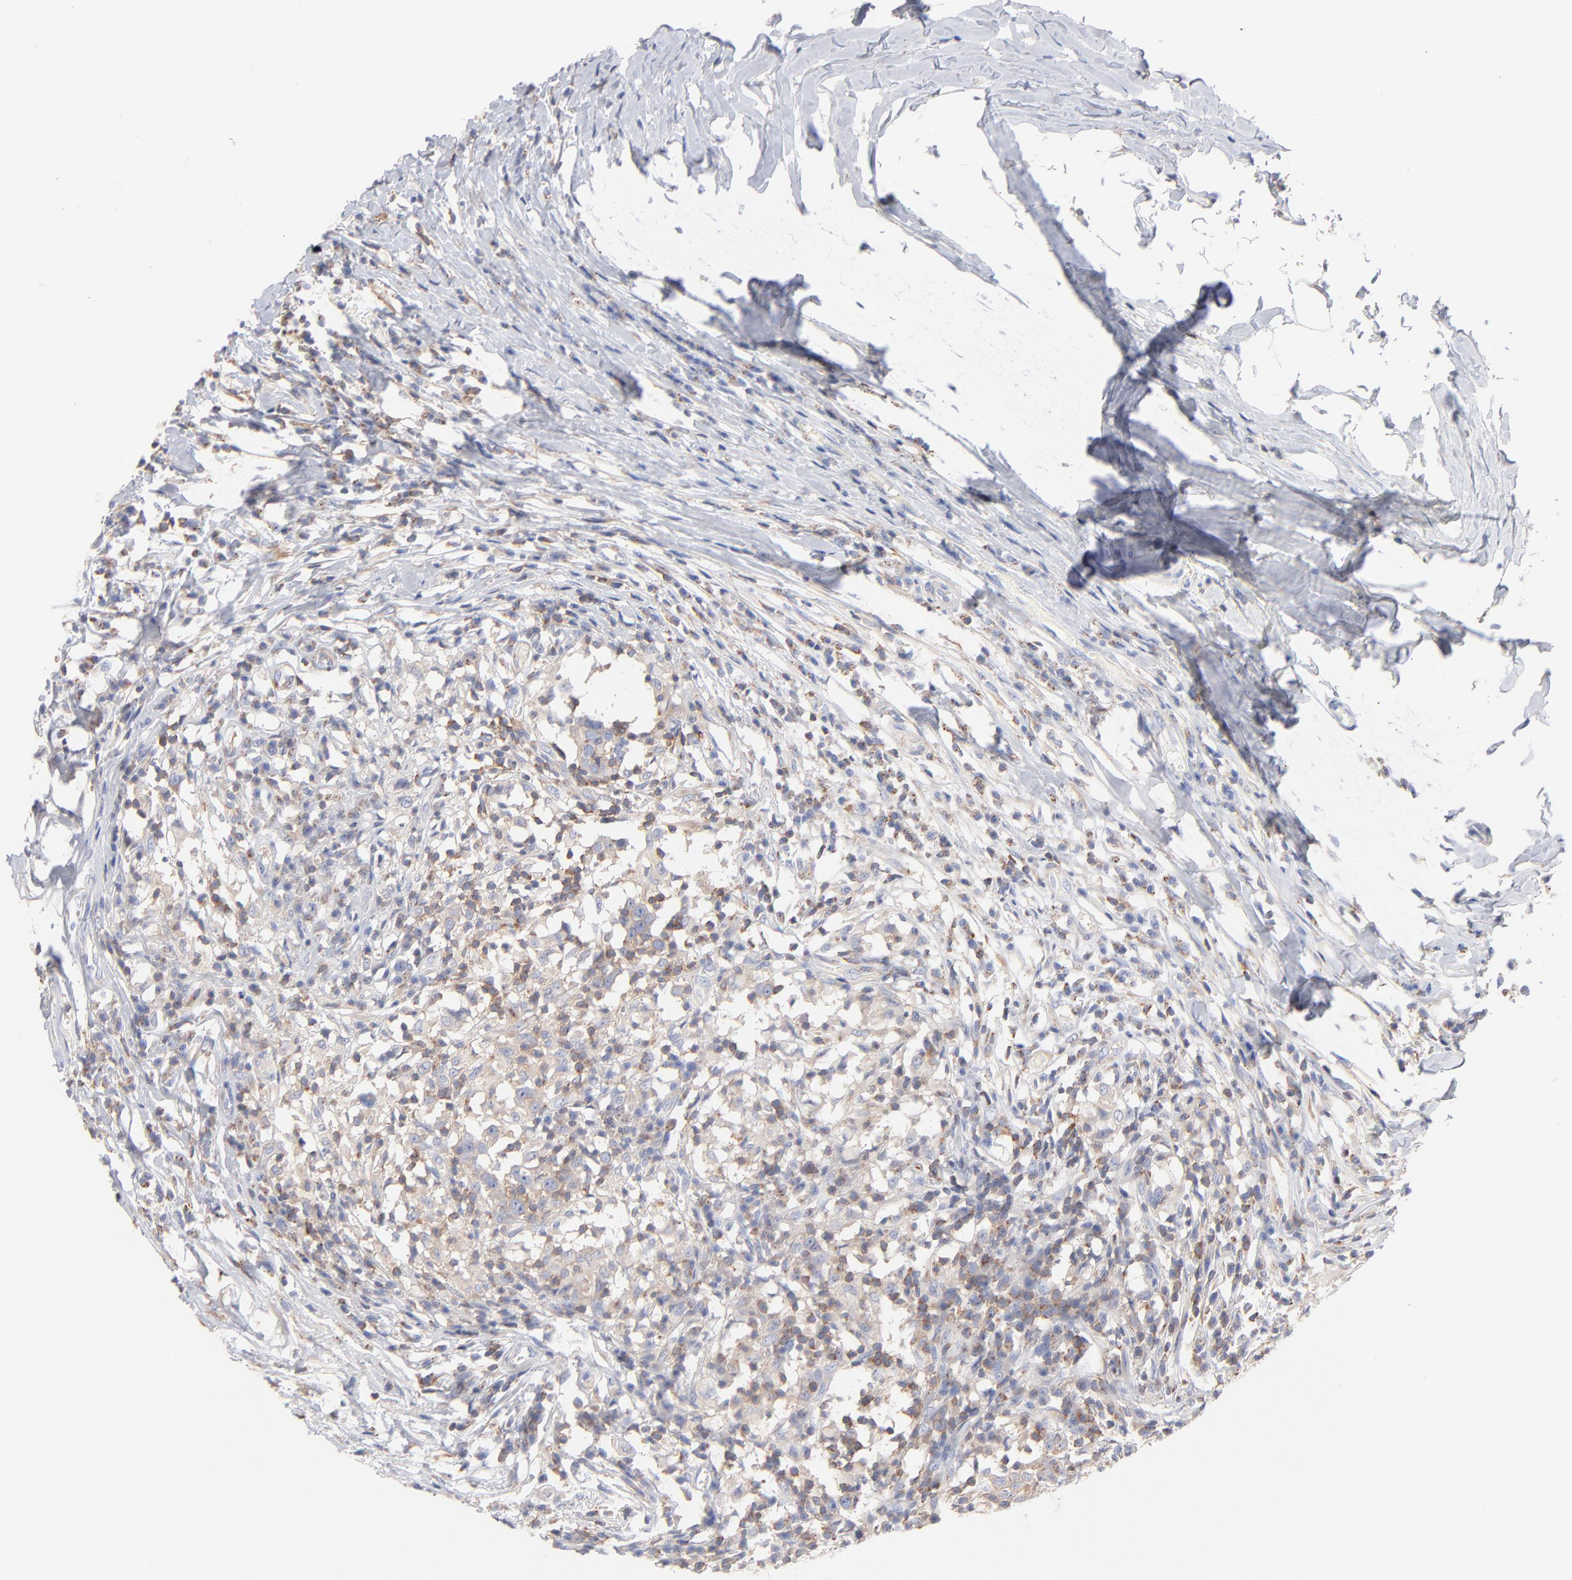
{"staining": {"intensity": "weak", "quantity": "25%-75%", "location": "cytoplasmic/membranous"}, "tissue": "head and neck cancer", "cell_type": "Tumor cells", "image_type": "cancer", "snomed": [{"axis": "morphology", "description": "Adenocarcinoma, NOS"}, {"axis": "topography", "description": "Salivary gland"}, {"axis": "topography", "description": "Head-Neck"}], "caption": "IHC (DAB) staining of human head and neck cancer demonstrates weak cytoplasmic/membranous protein expression in about 25%-75% of tumor cells. The staining was performed using DAB to visualize the protein expression in brown, while the nuclei were stained in blue with hematoxylin (Magnification: 20x).", "gene": "SEPTIN6", "patient": {"sex": "female", "age": 65}}